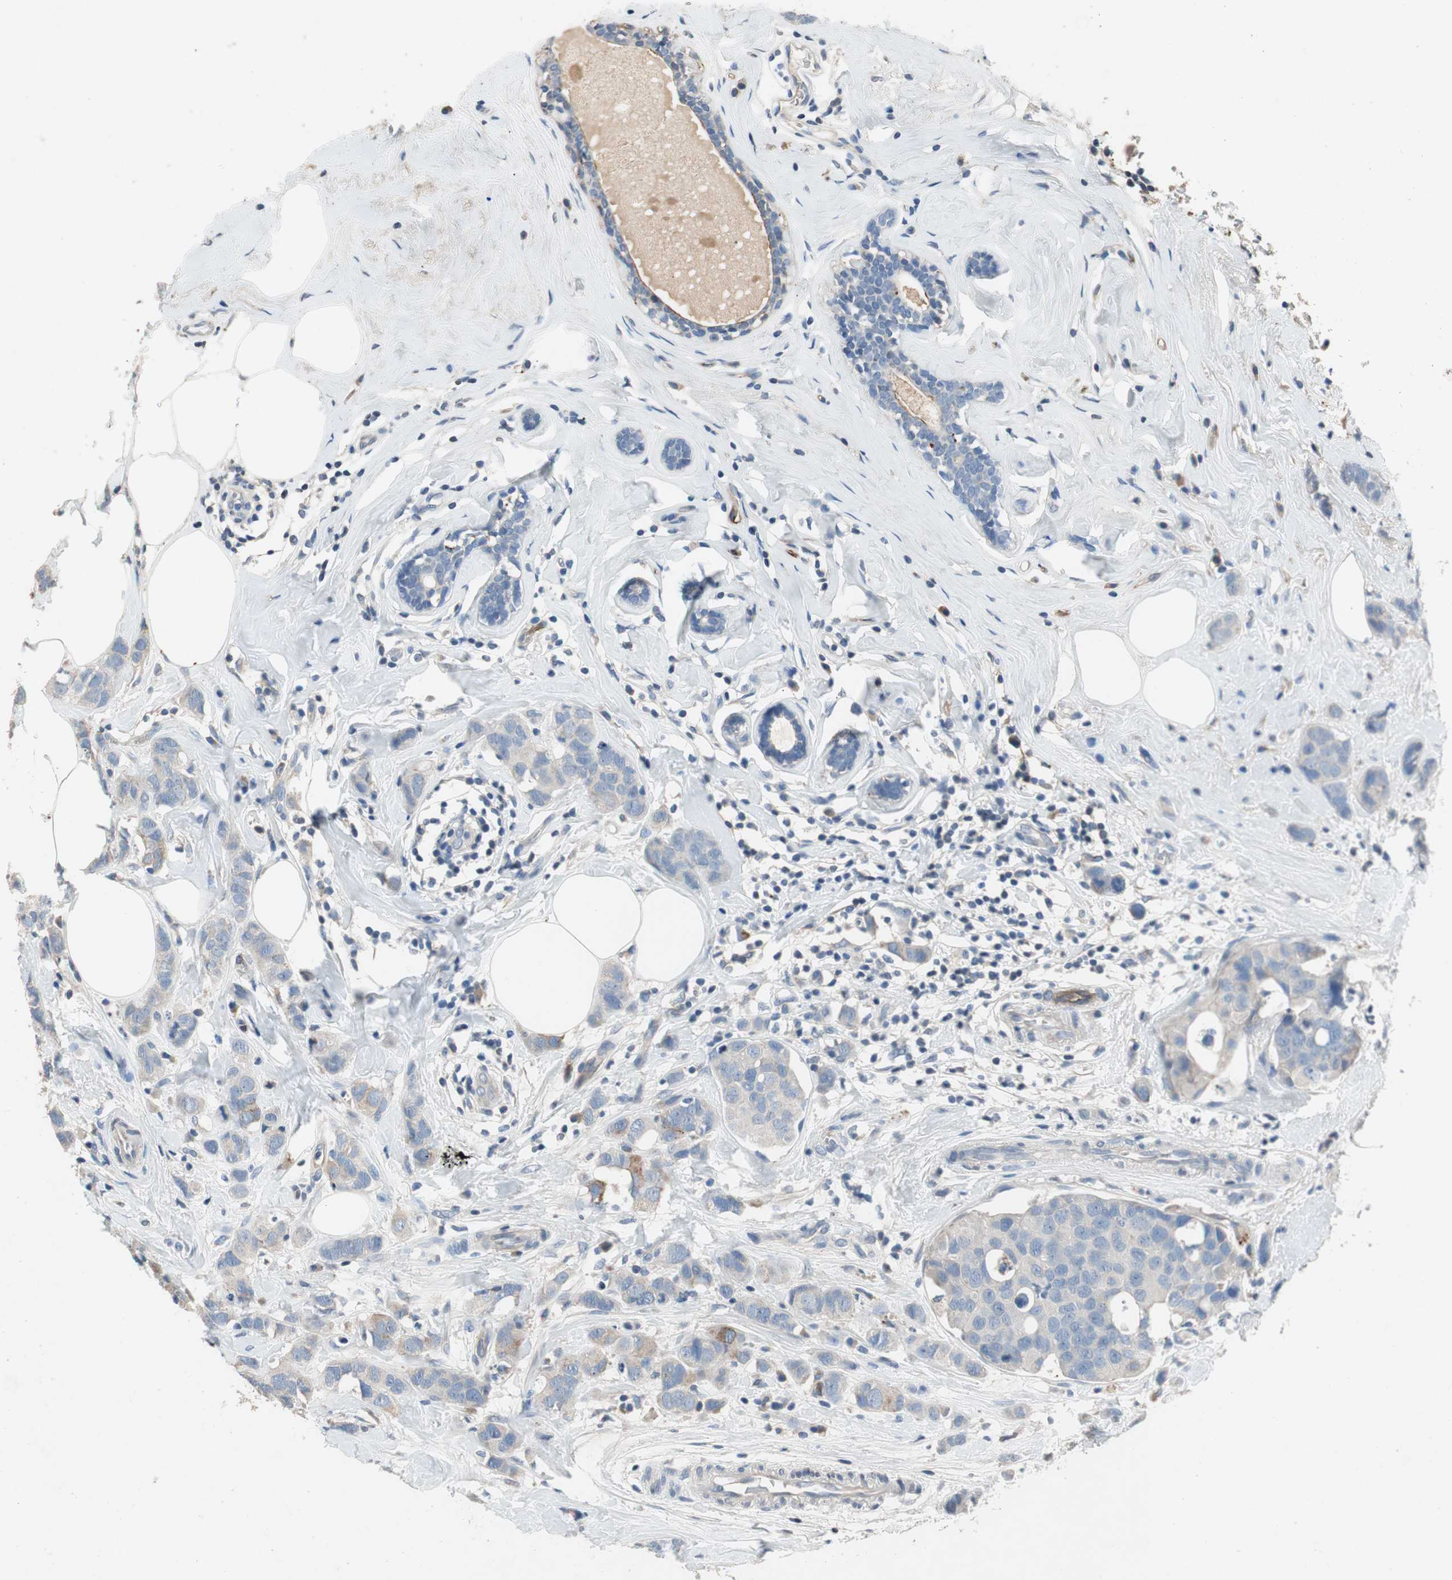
{"staining": {"intensity": "weak", "quantity": "25%-75%", "location": "cytoplasmic/membranous"}, "tissue": "breast cancer", "cell_type": "Tumor cells", "image_type": "cancer", "snomed": [{"axis": "morphology", "description": "Normal tissue, NOS"}, {"axis": "morphology", "description": "Duct carcinoma"}, {"axis": "topography", "description": "Breast"}], "caption": "Tumor cells show low levels of weak cytoplasmic/membranous staining in about 25%-75% of cells in human breast cancer (infiltrating ductal carcinoma).", "gene": "ALPL", "patient": {"sex": "female", "age": 50}}